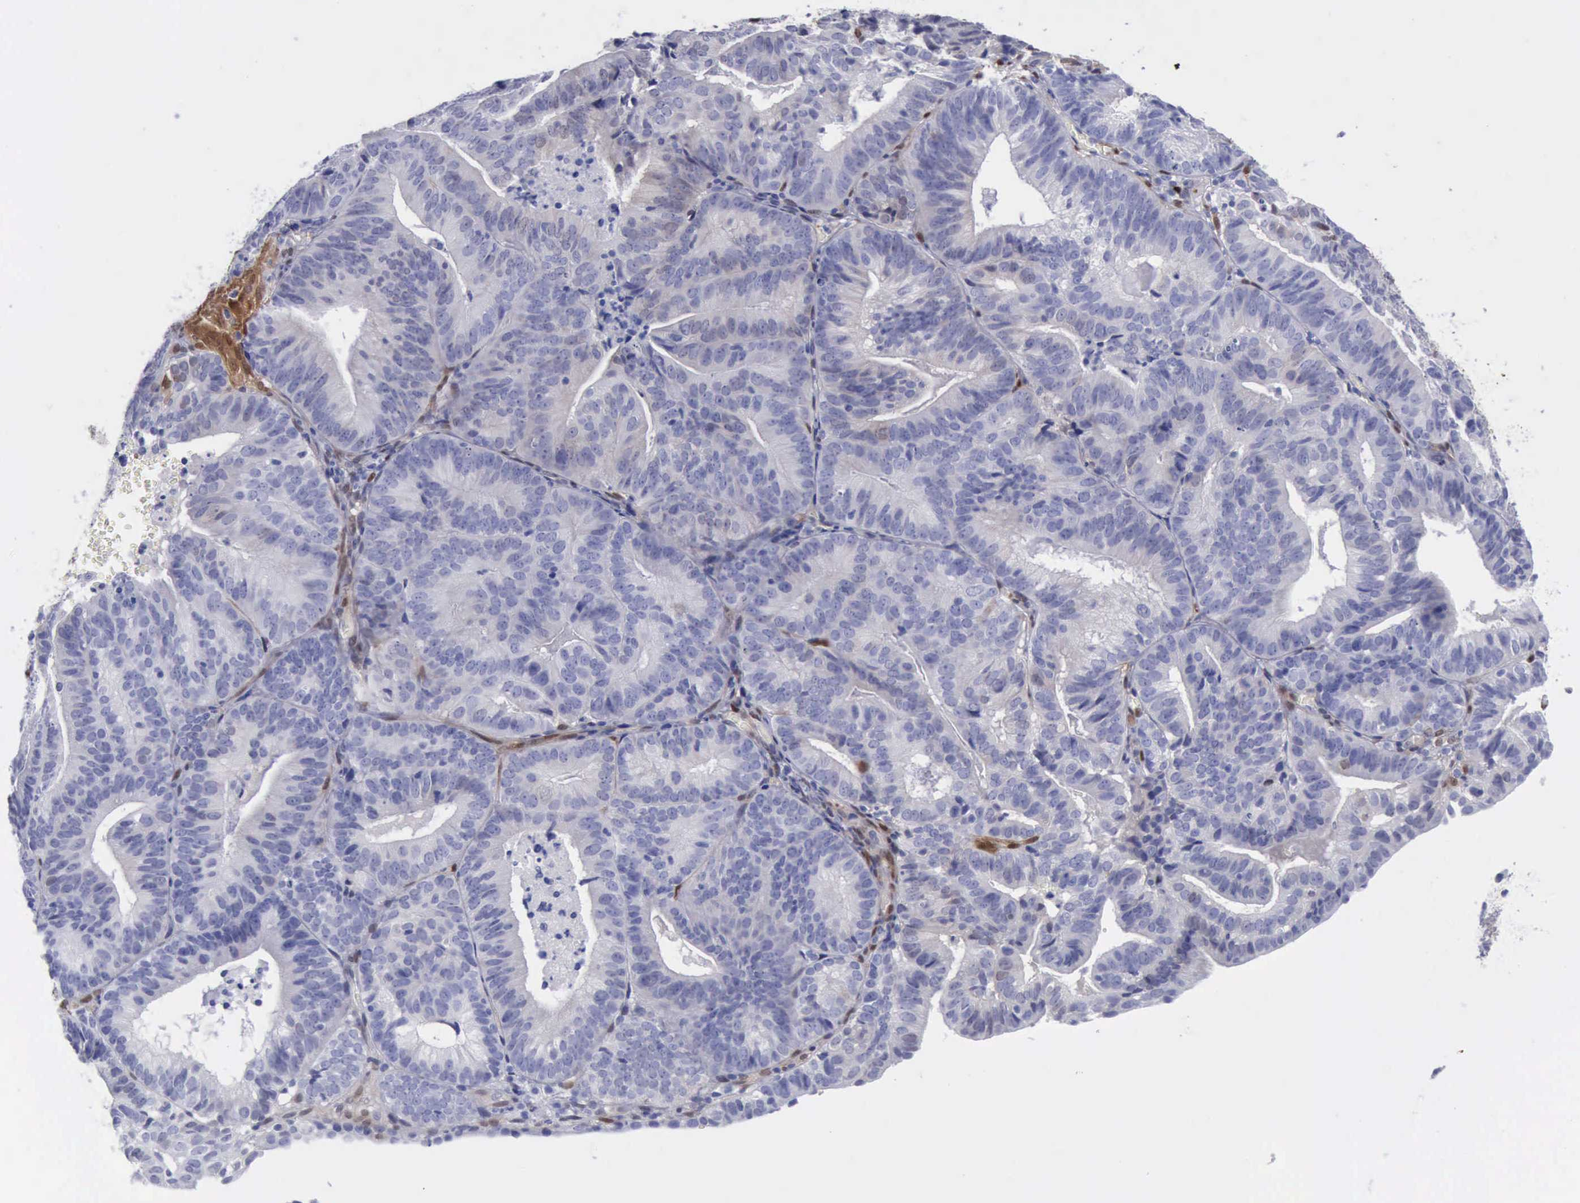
{"staining": {"intensity": "negative", "quantity": "none", "location": "none"}, "tissue": "cervical cancer", "cell_type": "Tumor cells", "image_type": "cancer", "snomed": [{"axis": "morphology", "description": "Adenocarcinoma, NOS"}, {"axis": "topography", "description": "Cervix"}], "caption": "Cervical cancer stained for a protein using IHC reveals no staining tumor cells.", "gene": "FHL1", "patient": {"sex": "female", "age": 60}}